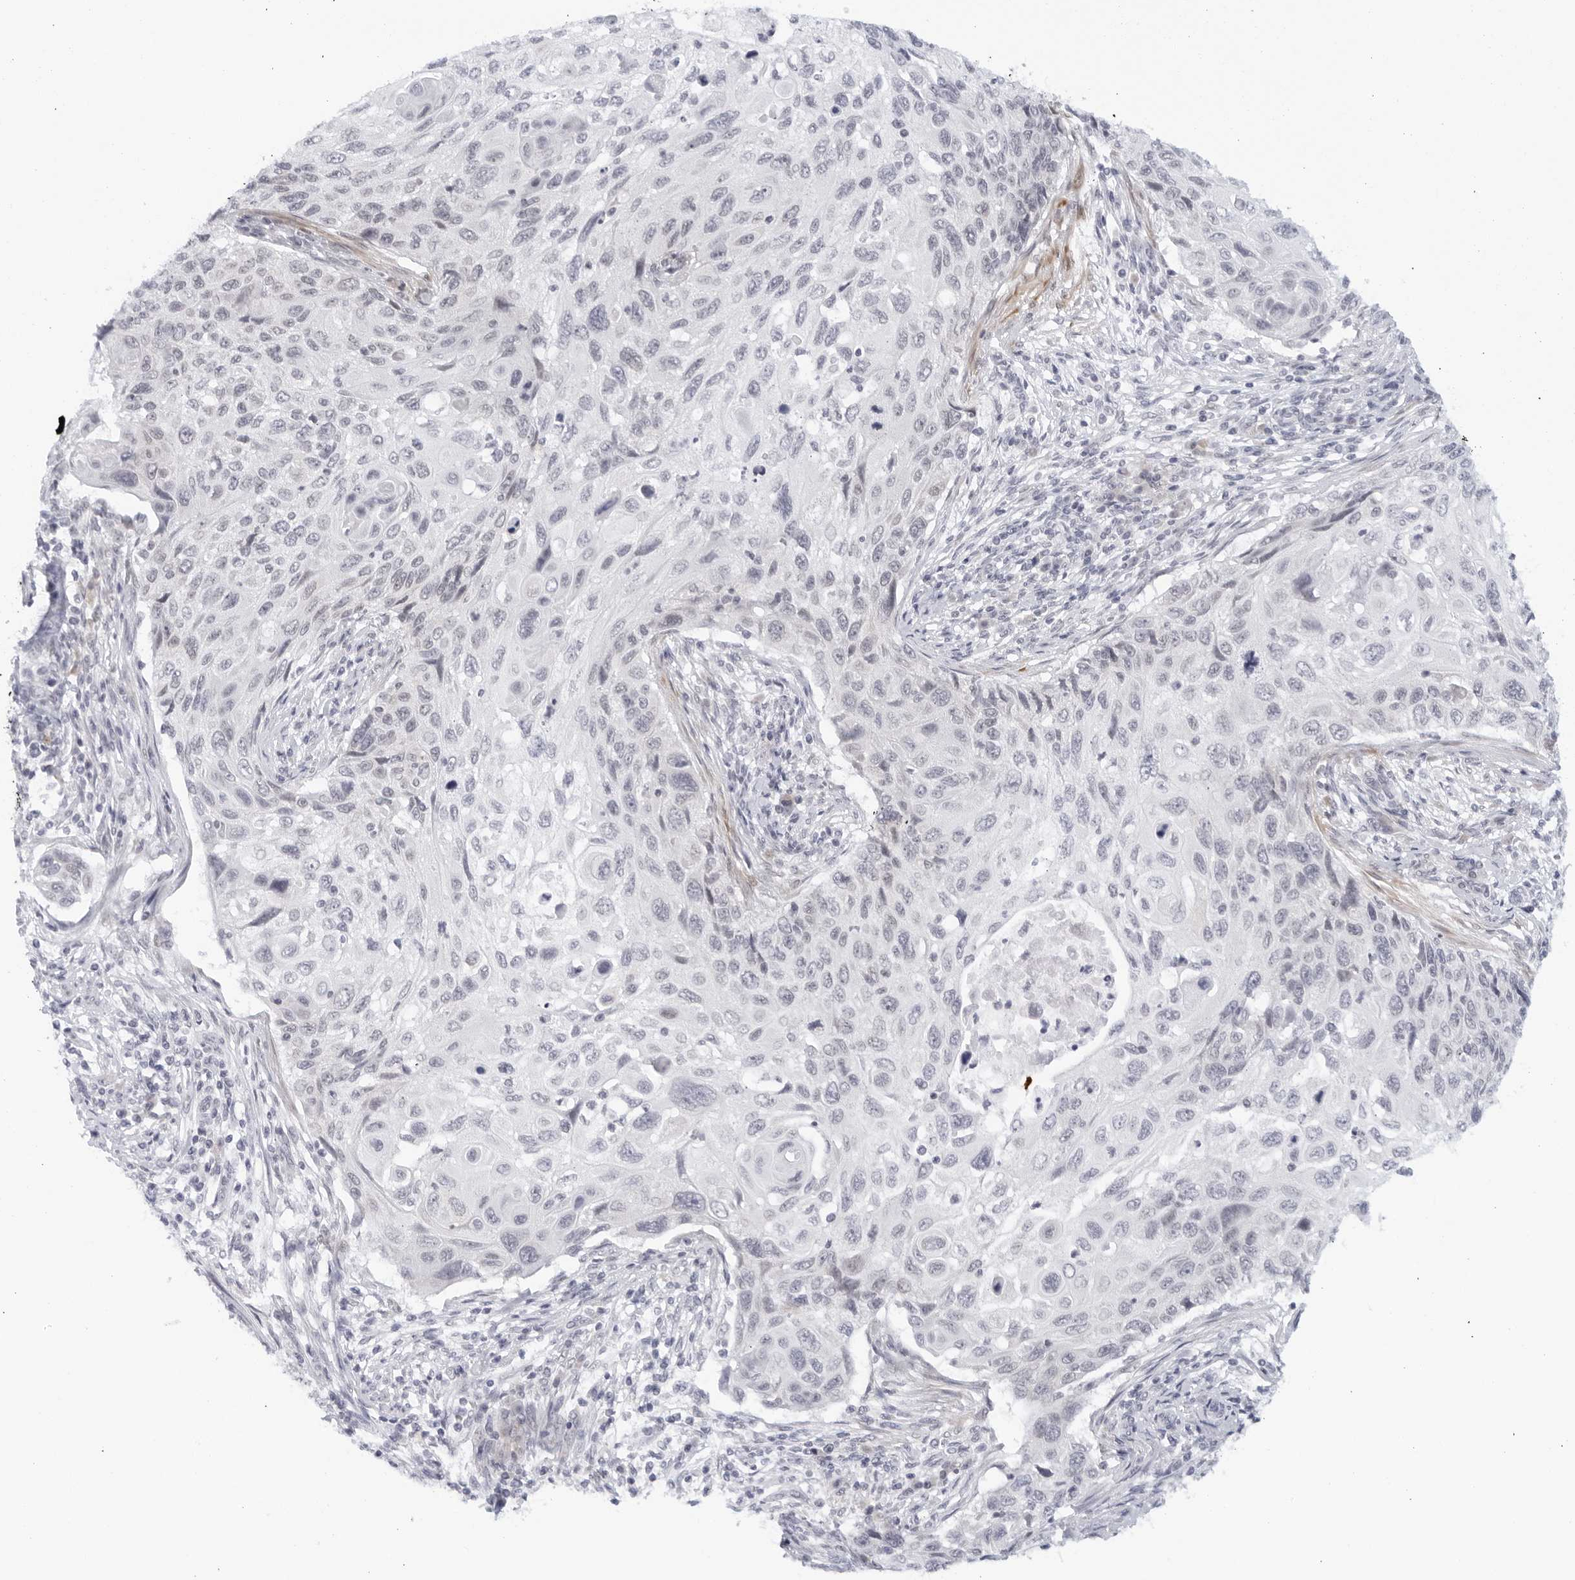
{"staining": {"intensity": "negative", "quantity": "none", "location": "none"}, "tissue": "cervical cancer", "cell_type": "Tumor cells", "image_type": "cancer", "snomed": [{"axis": "morphology", "description": "Squamous cell carcinoma, NOS"}, {"axis": "topography", "description": "Cervix"}], "caption": "Tumor cells show no significant expression in cervical cancer (squamous cell carcinoma). (Stains: DAB (3,3'-diaminobenzidine) immunohistochemistry with hematoxylin counter stain, Microscopy: brightfield microscopy at high magnification).", "gene": "WDTC1", "patient": {"sex": "female", "age": 70}}